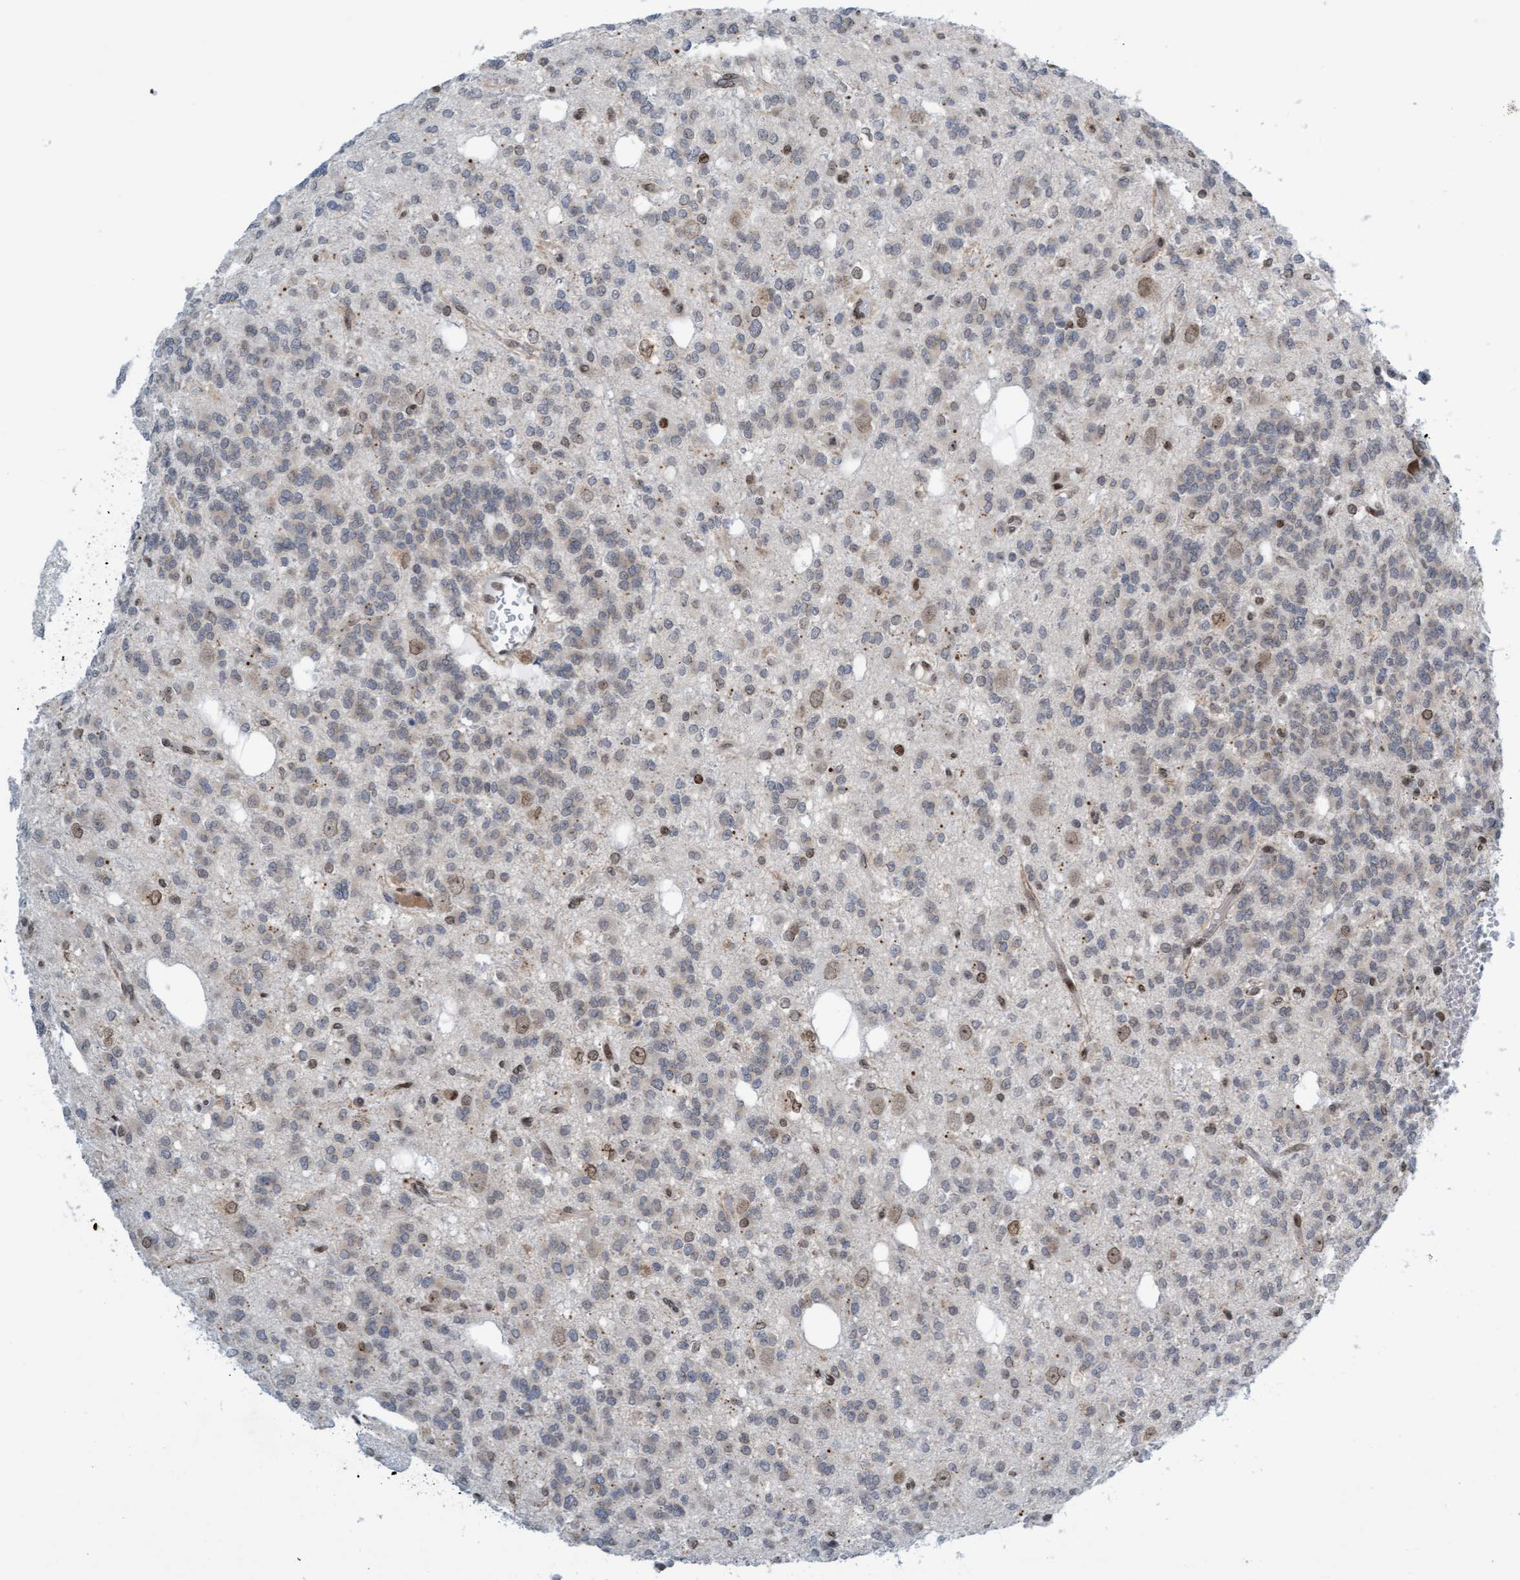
{"staining": {"intensity": "weak", "quantity": "<25%", "location": "nuclear"}, "tissue": "glioma", "cell_type": "Tumor cells", "image_type": "cancer", "snomed": [{"axis": "morphology", "description": "Glioma, malignant, Low grade"}, {"axis": "topography", "description": "Brain"}], "caption": "The IHC histopathology image has no significant positivity in tumor cells of glioma tissue.", "gene": "GLRX2", "patient": {"sex": "male", "age": 38}}